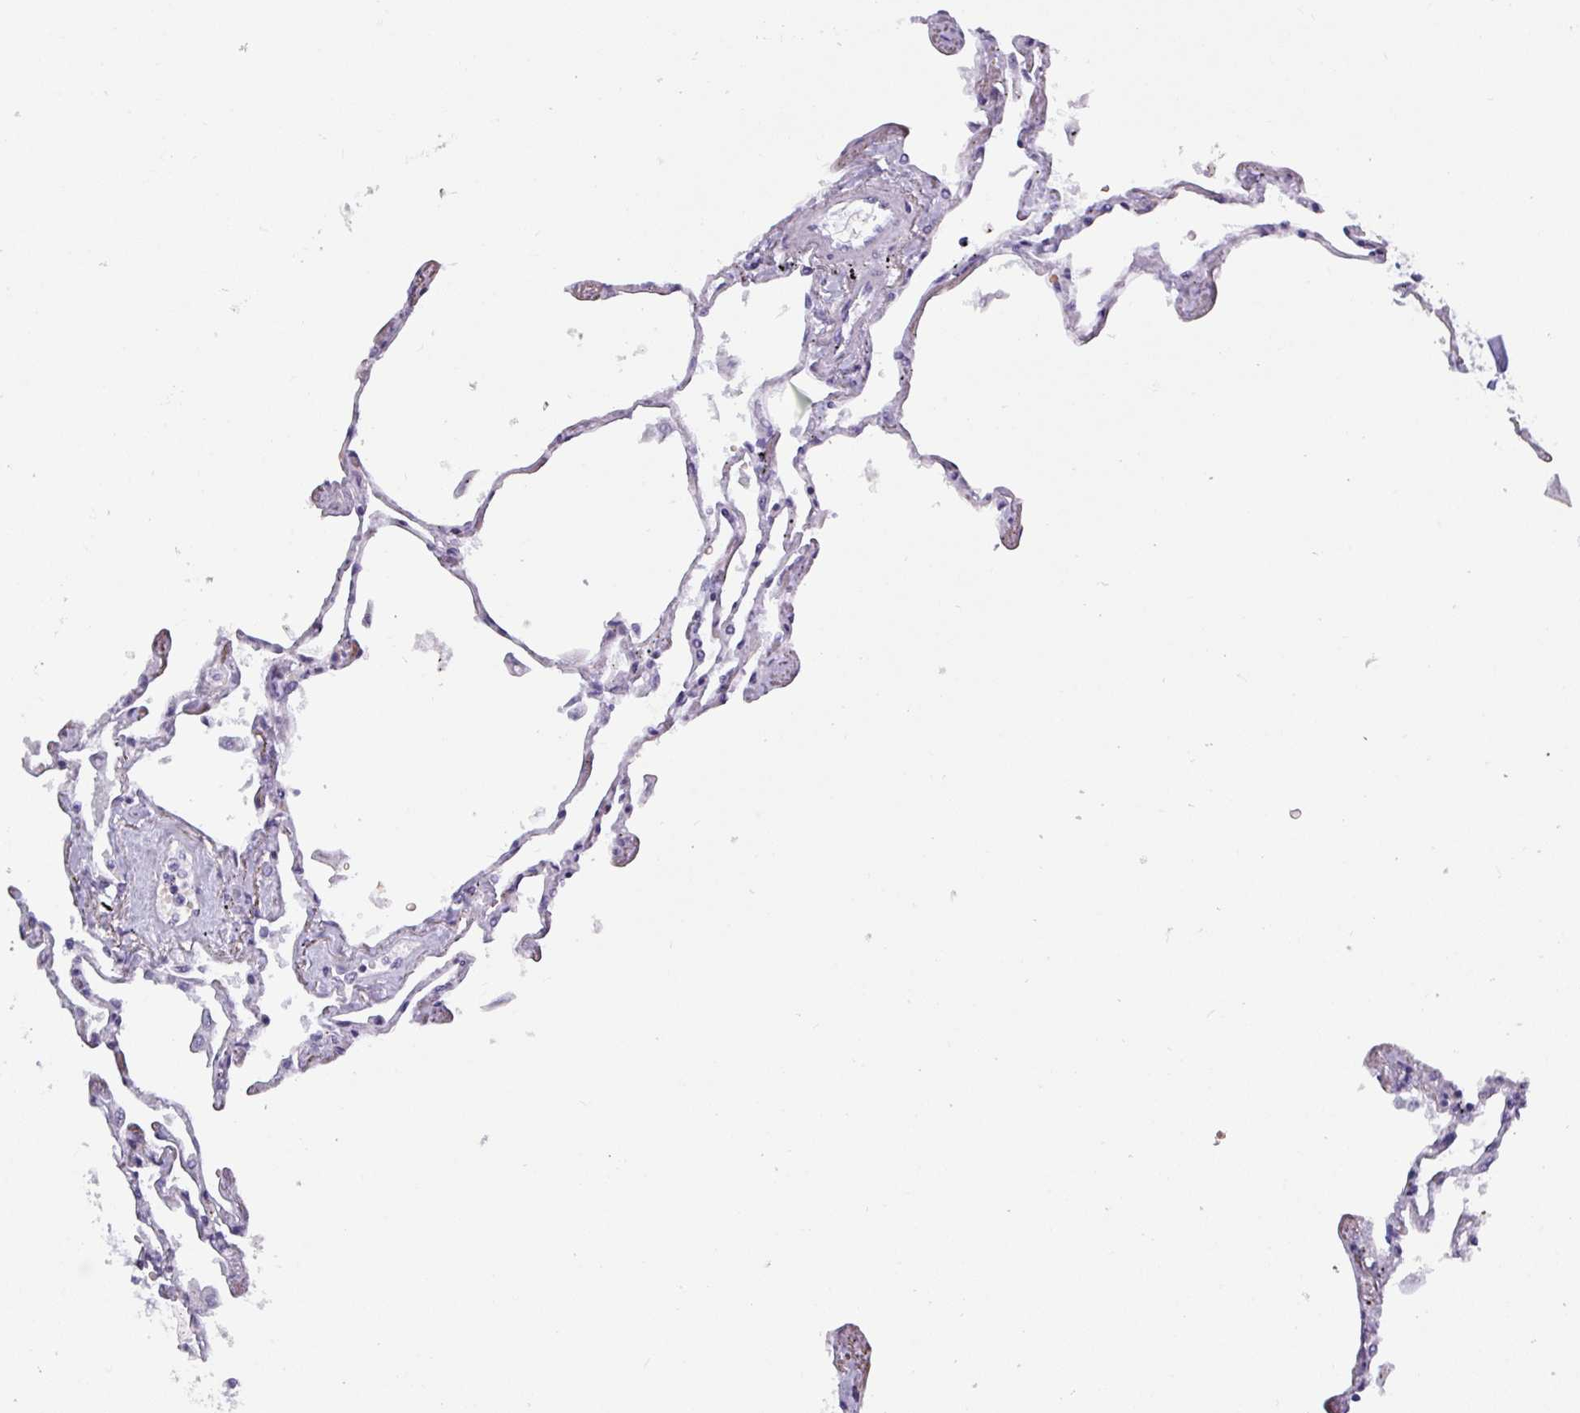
{"staining": {"intensity": "negative", "quantity": "none", "location": "none"}, "tissue": "lung", "cell_type": "Alveolar cells", "image_type": "normal", "snomed": [{"axis": "morphology", "description": "Normal tissue, NOS"}, {"axis": "topography", "description": "Lung"}], "caption": "Alveolar cells are negative for protein expression in normal human lung. (Brightfield microscopy of DAB (3,3'-diaminobenzidine) immunohistochemistry (IHC) at high magnification).", "gene": "CRYBB2", "patient": {"sex": "female", "age": 67}}